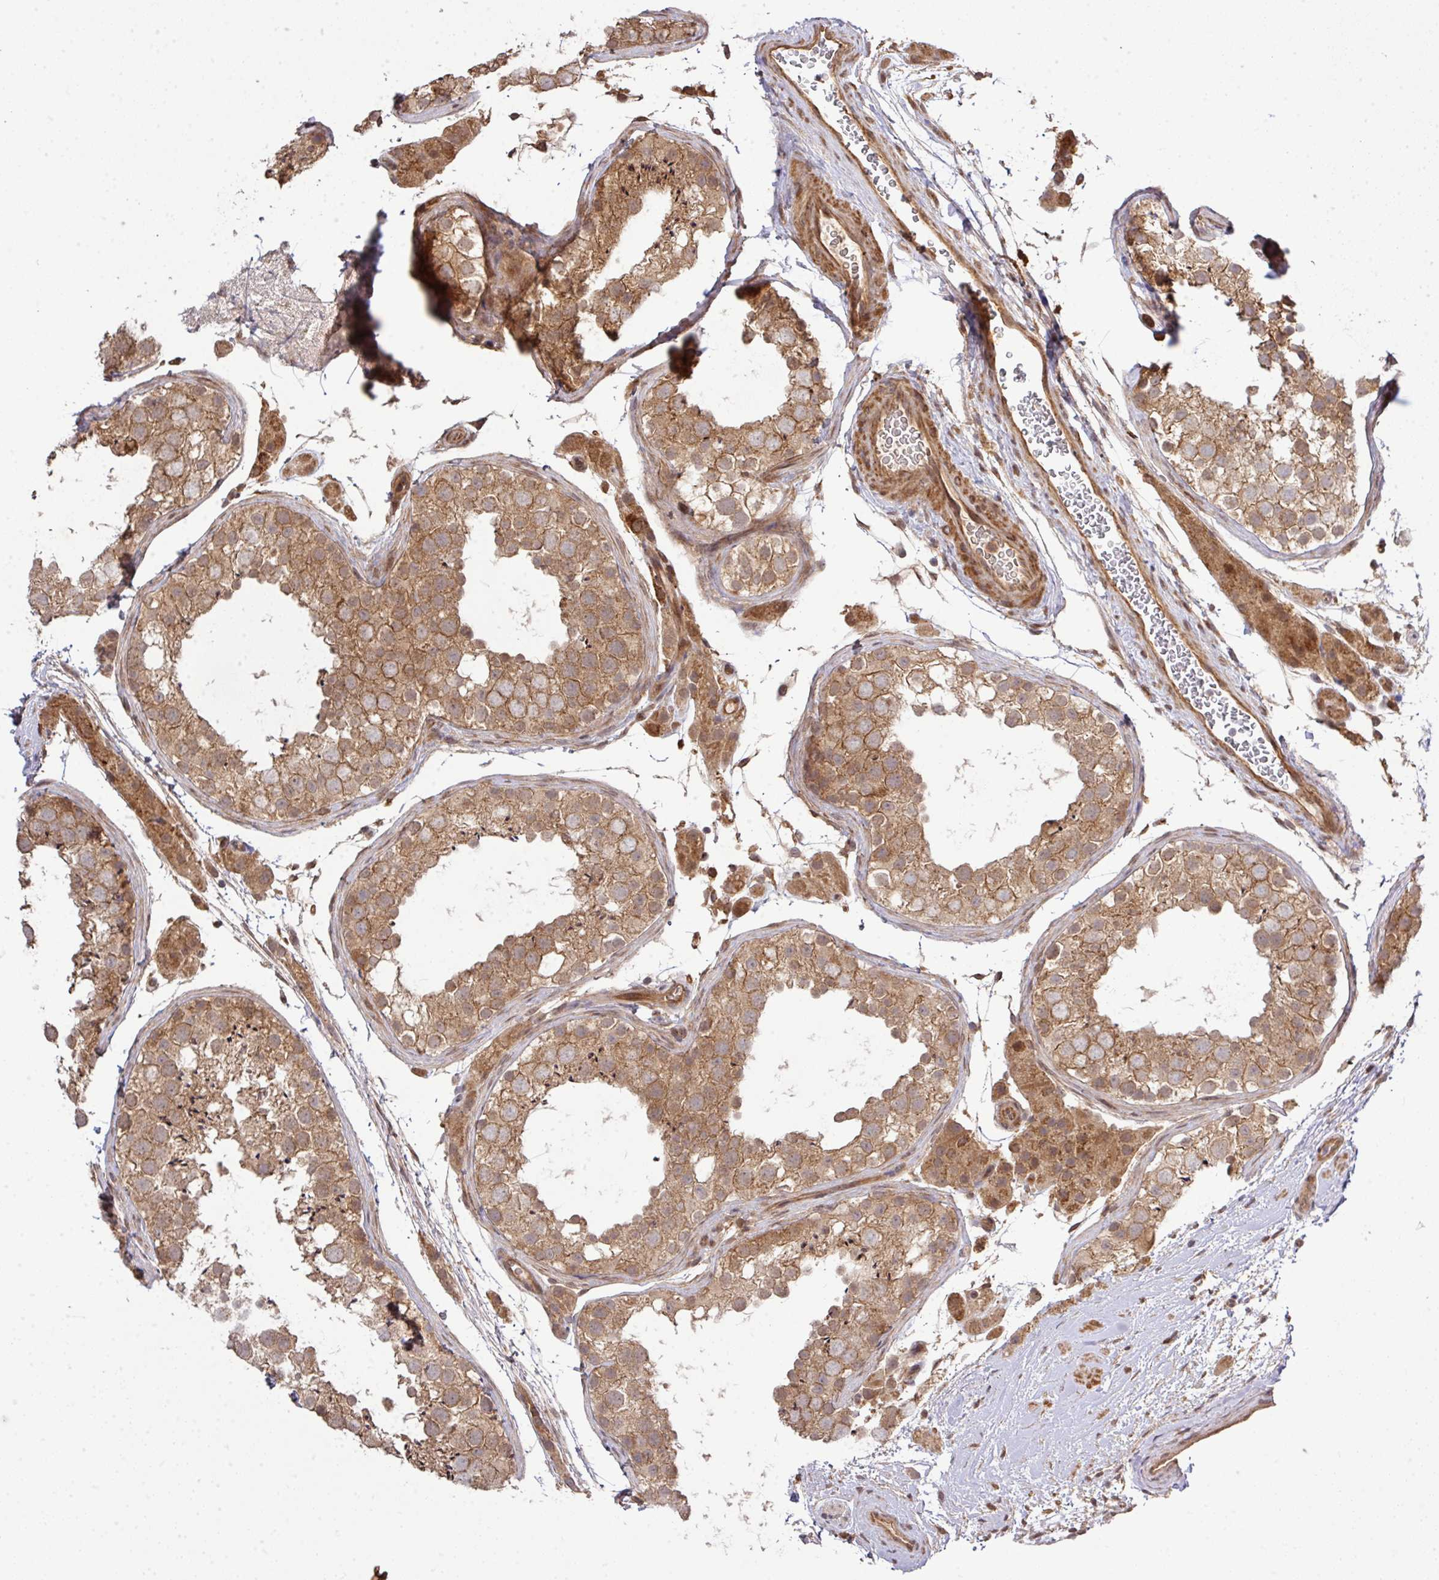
{"staining": {"intensity": "moderate", "quantity": ">75%", "location": "cytoplasmic/membranous"}, "tissue": "testis", "cell_type": "Cells in seminiferous ducts", "image_type": "normal", "snomed": [{"axis": "morphology", "description": "Normal tissue, NOS"}, {"axis": "topography", "description": "Testis"}], "caption": "Protein staining of normal testis exhibits moderate cytoplasmic/membranous positivity in approximately >75% of cells in seminiferous ducts.", "gene": "ARPIN", "patient": {"sex": "male", "age": 41}}